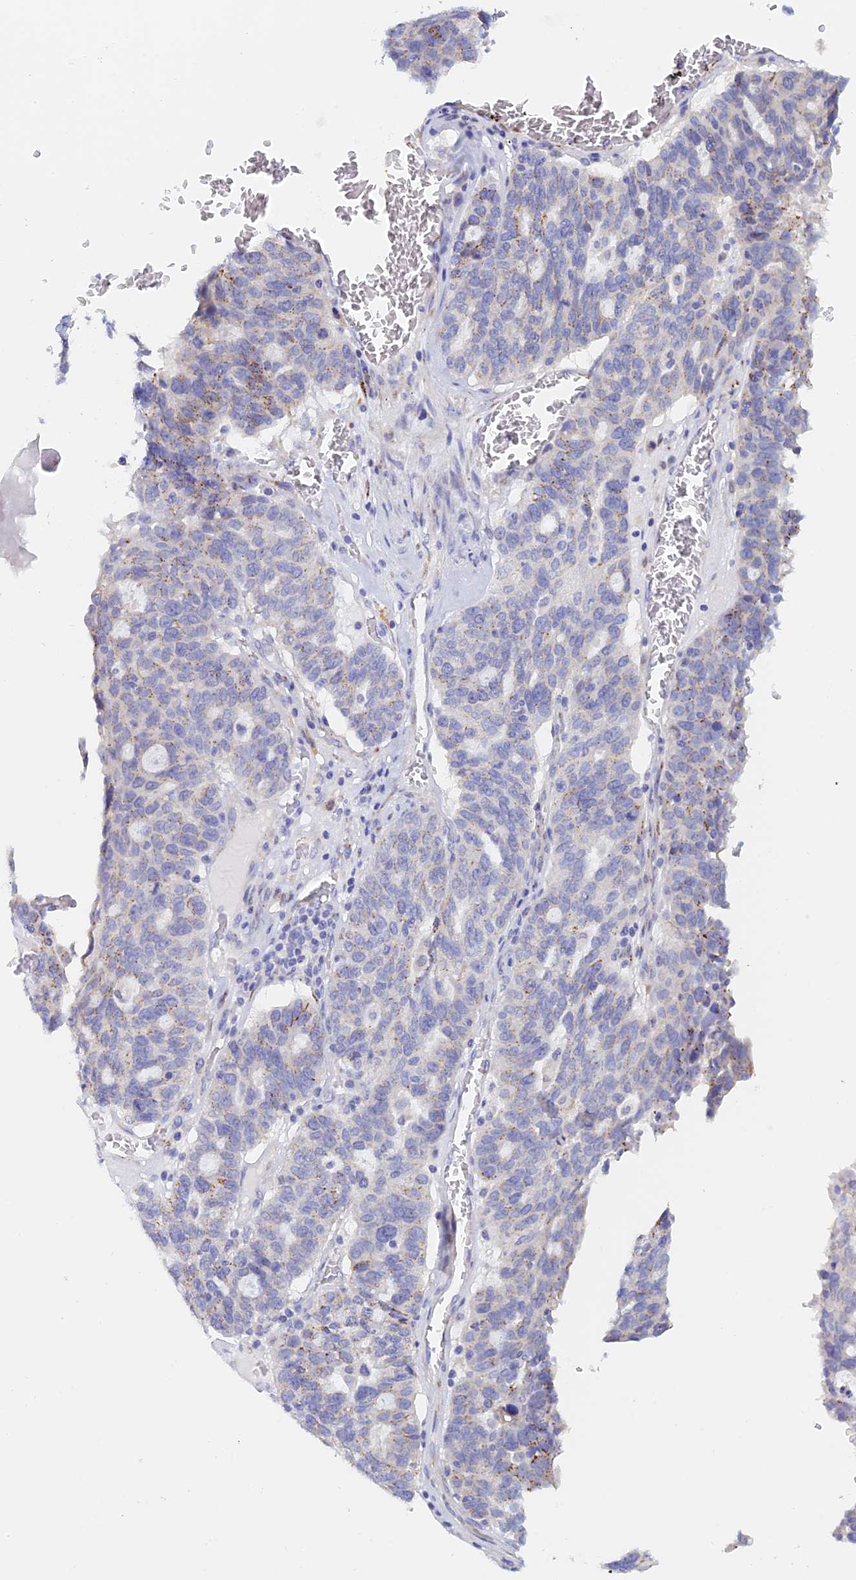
{"staining": {"intensity": "weak", "quantity": "<25%", "location": "cytoplasmic/membranous"}, "tissue": "ovarian cancer", "cell_type": "Tumor cells", "image_type": "cancer", "snomed": [{"axis": "morphology", "description": "Cystadenocarcinoma, serous, NOS"}, {"axis": "topography", "description": "Ovary"}], "caption": "Tumor cells show no significant protein positivity in ovarian serous cystadenocarcinoma.", "gene": "SLC24A3", "patient": {"sex": "female", "age": 59}}